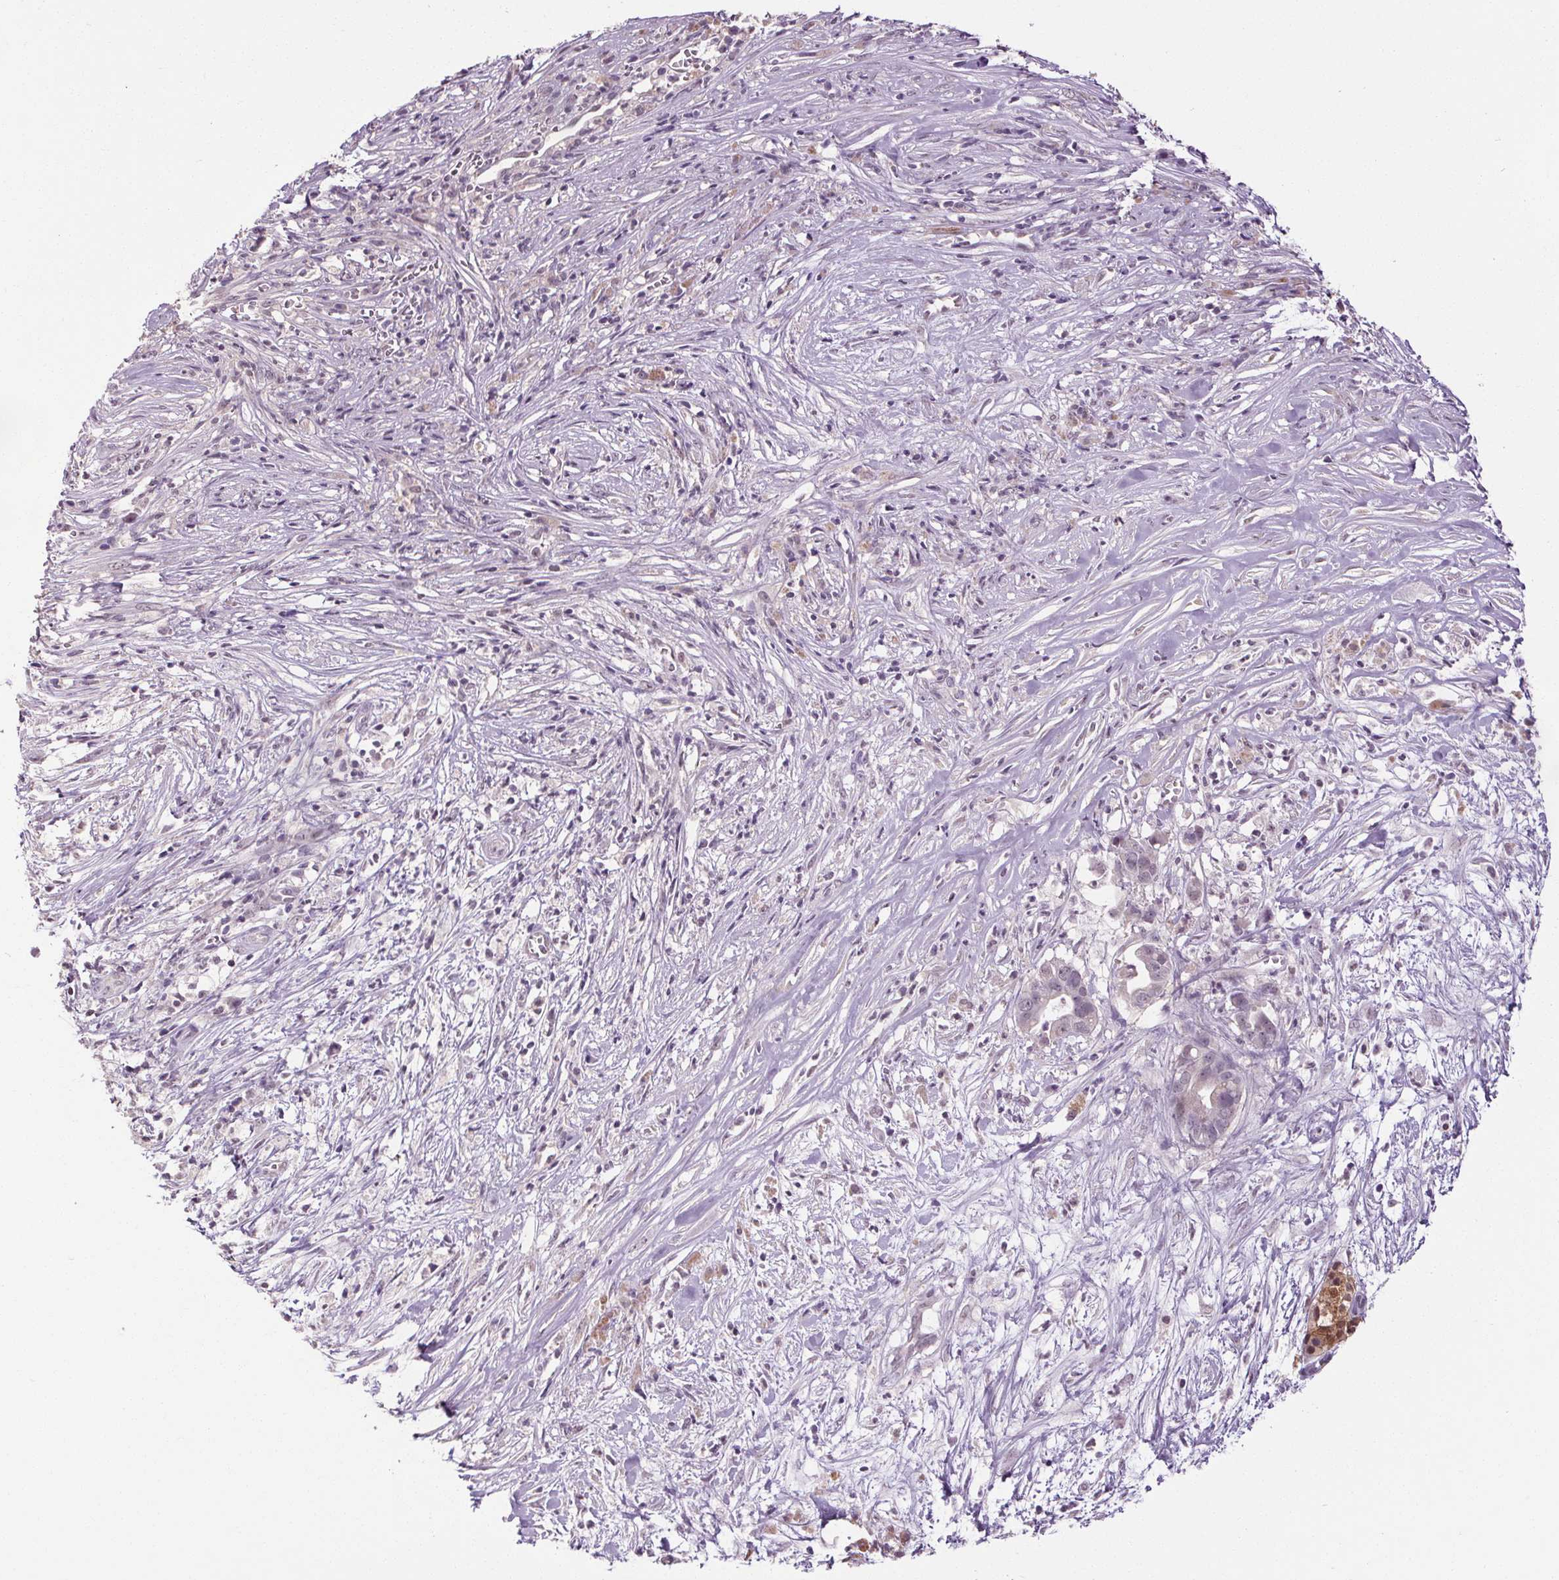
{"staining": {"intensity": "negative", "quantity": "none", "location": "none"}, "tissue": "pancreatic cancer", "cell_type": "Tumor cells", "image_type": "cancer", "snomed": [{"axis": "morphology", "description": "Adenocarcinoma, NOS"}, {"axis": "topography", "description": "Pancreas"}], "caption": "Immunohistochemistry (IHC) of human adenocarcinoma (pancreatic) shows no expression in tumor cells.", "gene": "SLC2A9", "patient": {"sex": "male", "age": 61}}